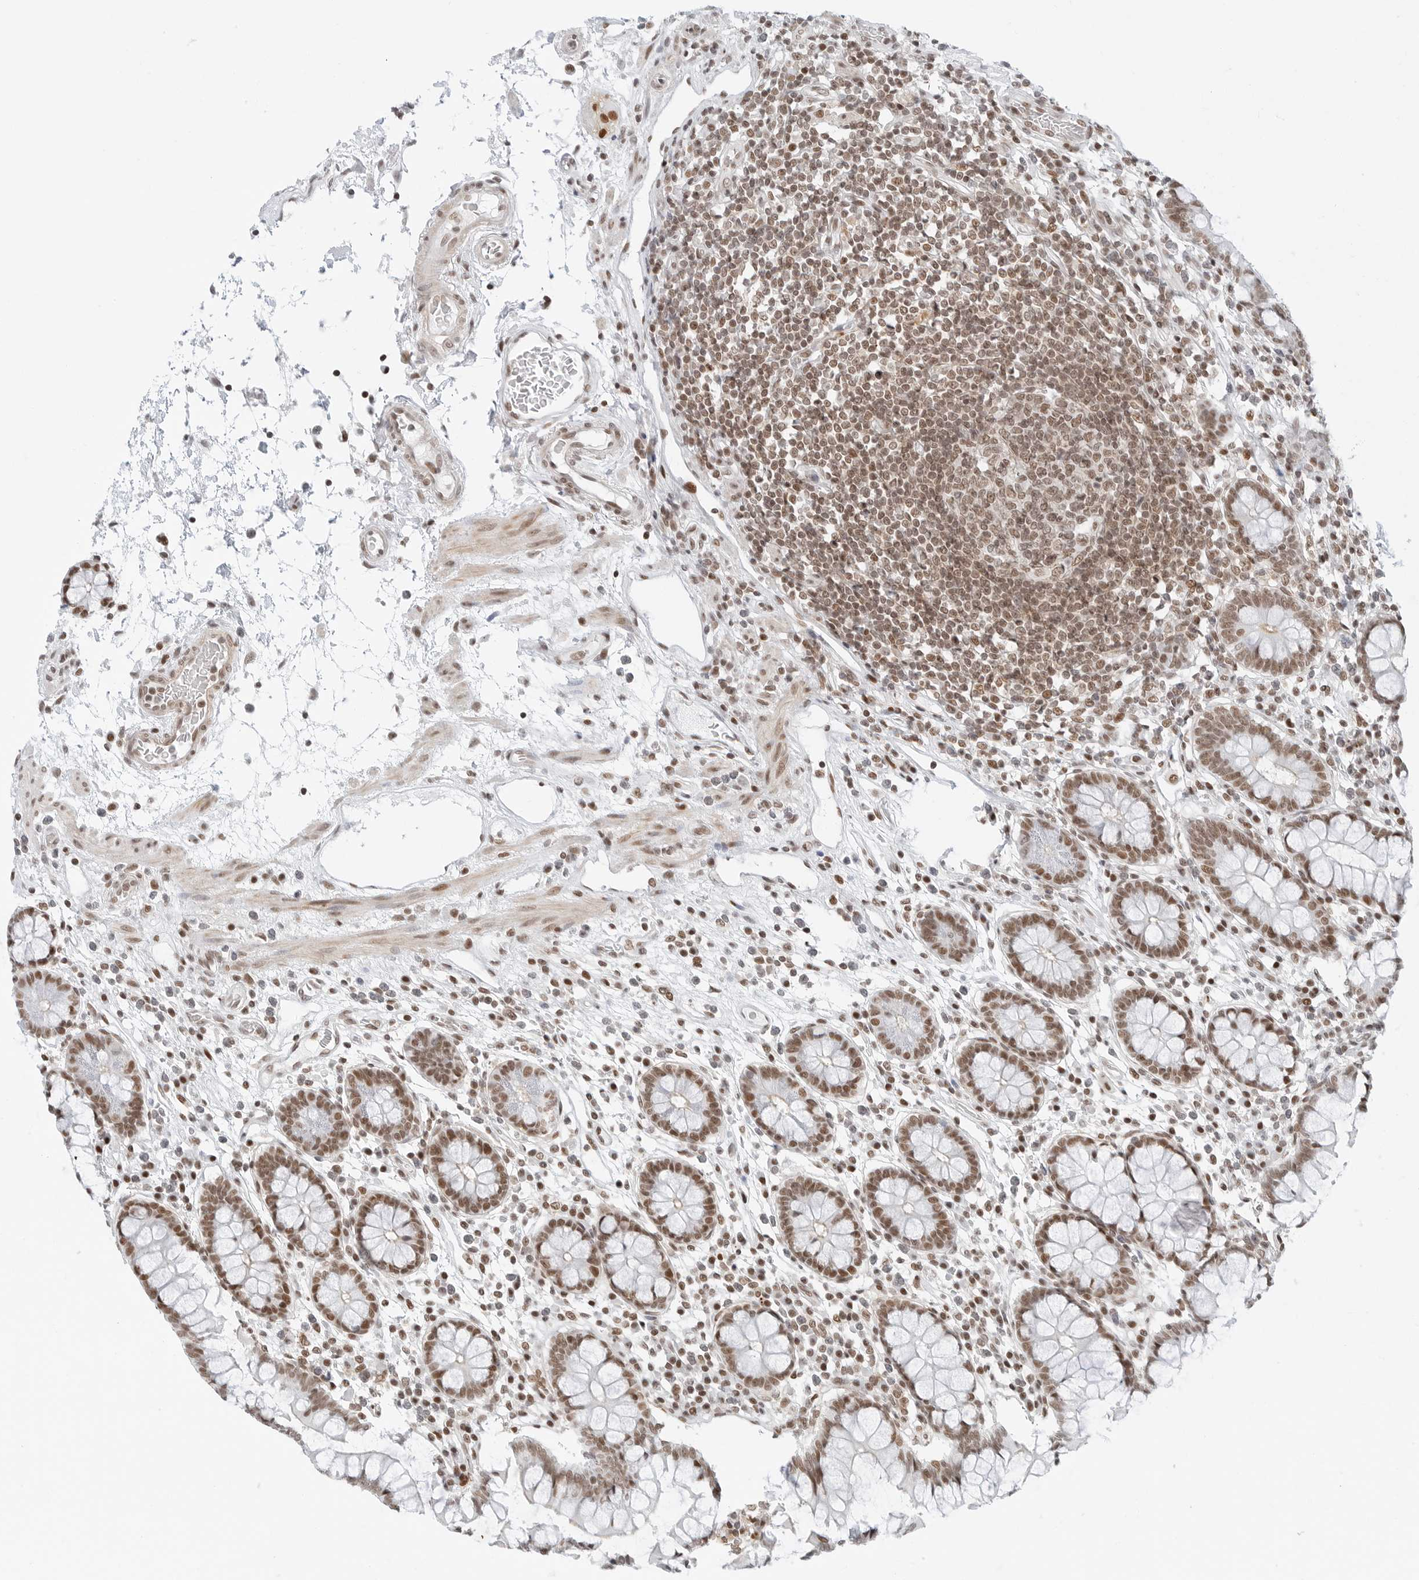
{"staining": {"intensity": "moderate", "quantity": ">75%", "location": "nuclear"}, "tissue": "colon", "cell_type": "Endothelial cells", "image_type": "normal", "snomed": [{"axis": "morphology", "description": "Normal tissue, NOS"}, {"axis": "topography", "description": "Colon"}], "caption": "Moderate nuclear expression is present in about >75% of endothelial cells in normal colon.", "gene": "CRTC2", "patient": {"sex": "female", "age": 79}}